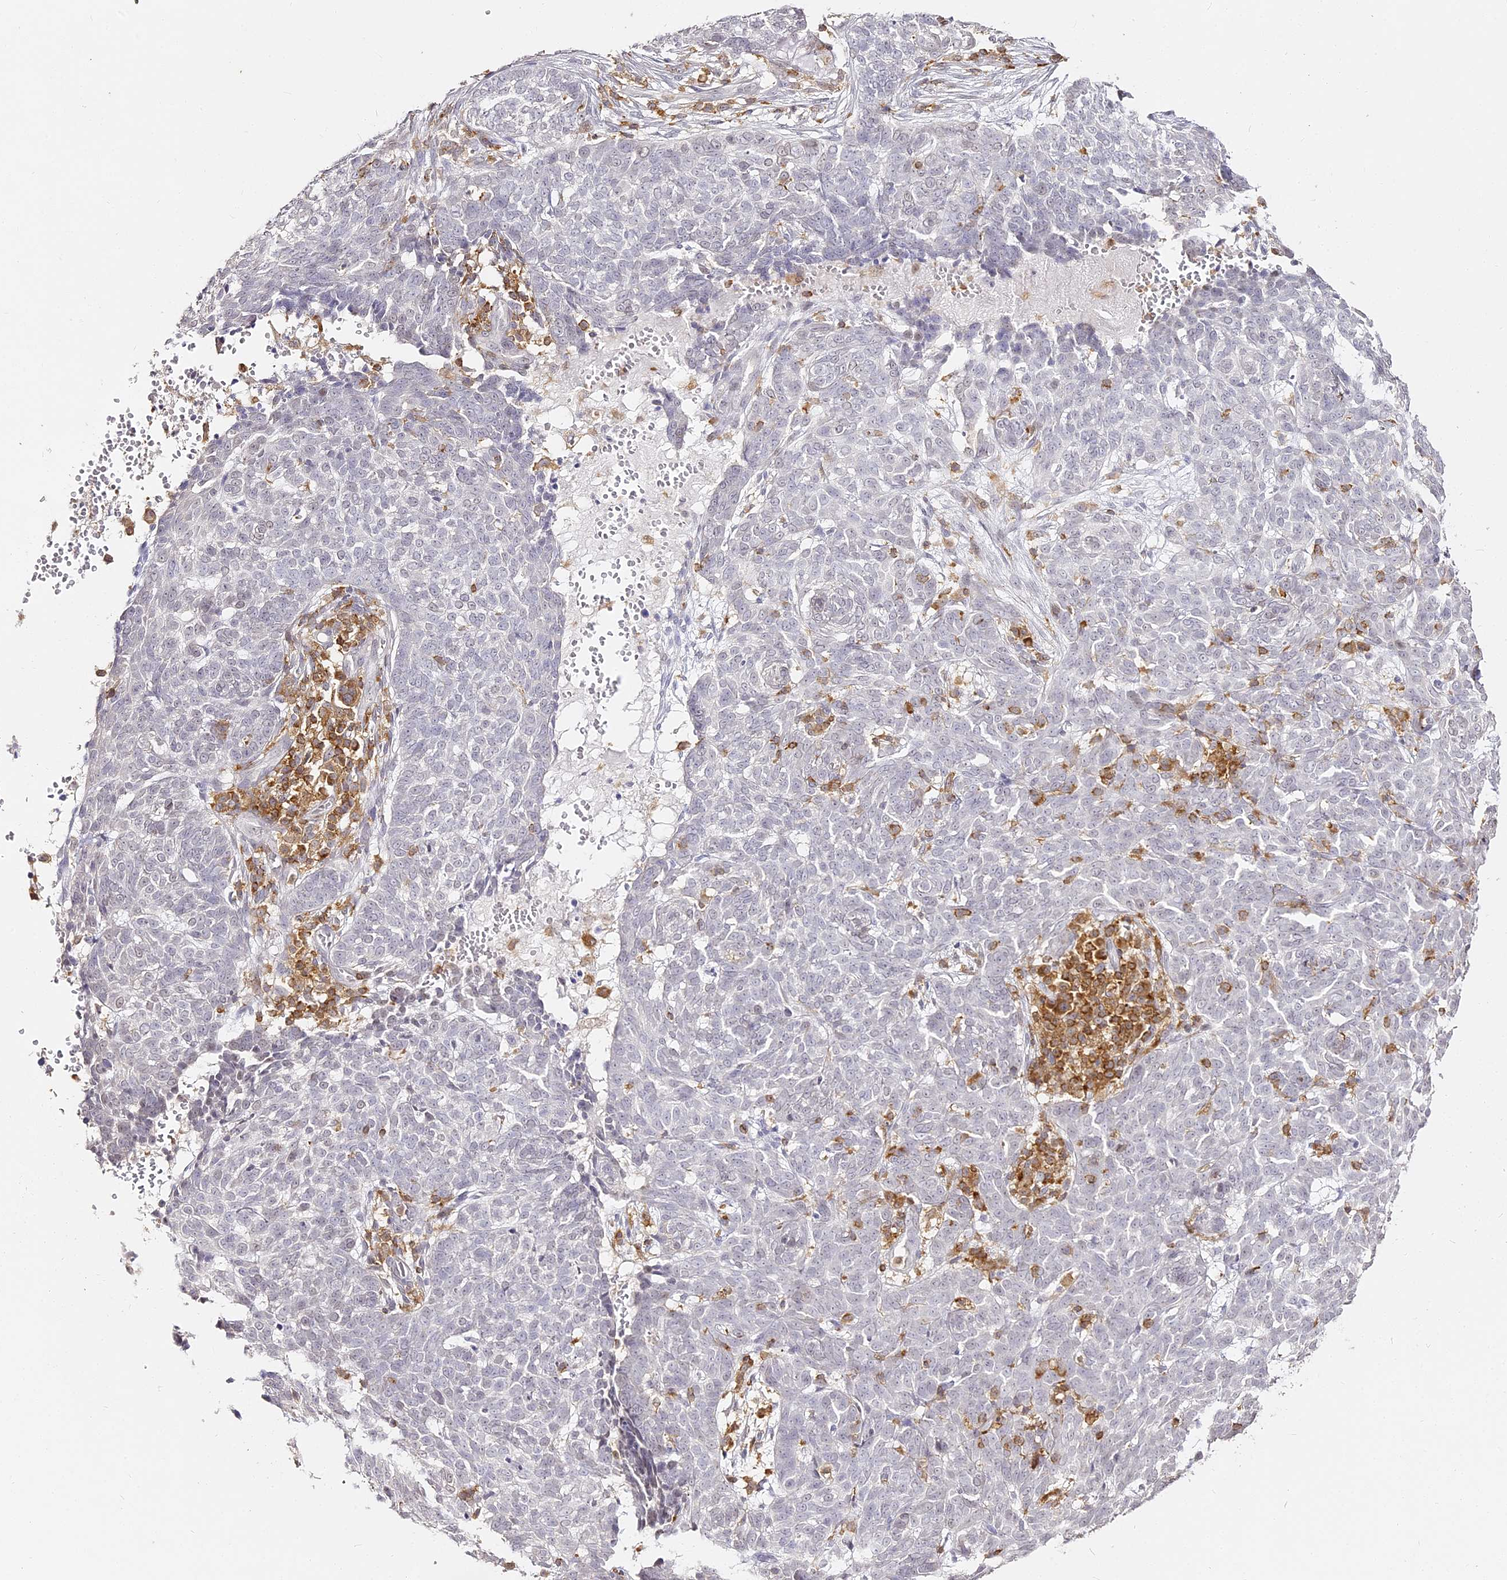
{"staining": {"intensity": "negative", "quantity": "none", "location": "none"}, "tissue": "skin cancer", "cell_type": "Tumor cells", "image_type": "cancer", "snomed": [{"axis": "morphology", "description": "Basal cell carcinoma"}, {"axis": "topography", "description": "Skin"}], "caption": "Skin basal cell carcinoma was stained to show a protein in brown. There is no significant positivity in tumor cells.", "gene": "DOCK2", "patient": {"sex": "male", "age": 85}}